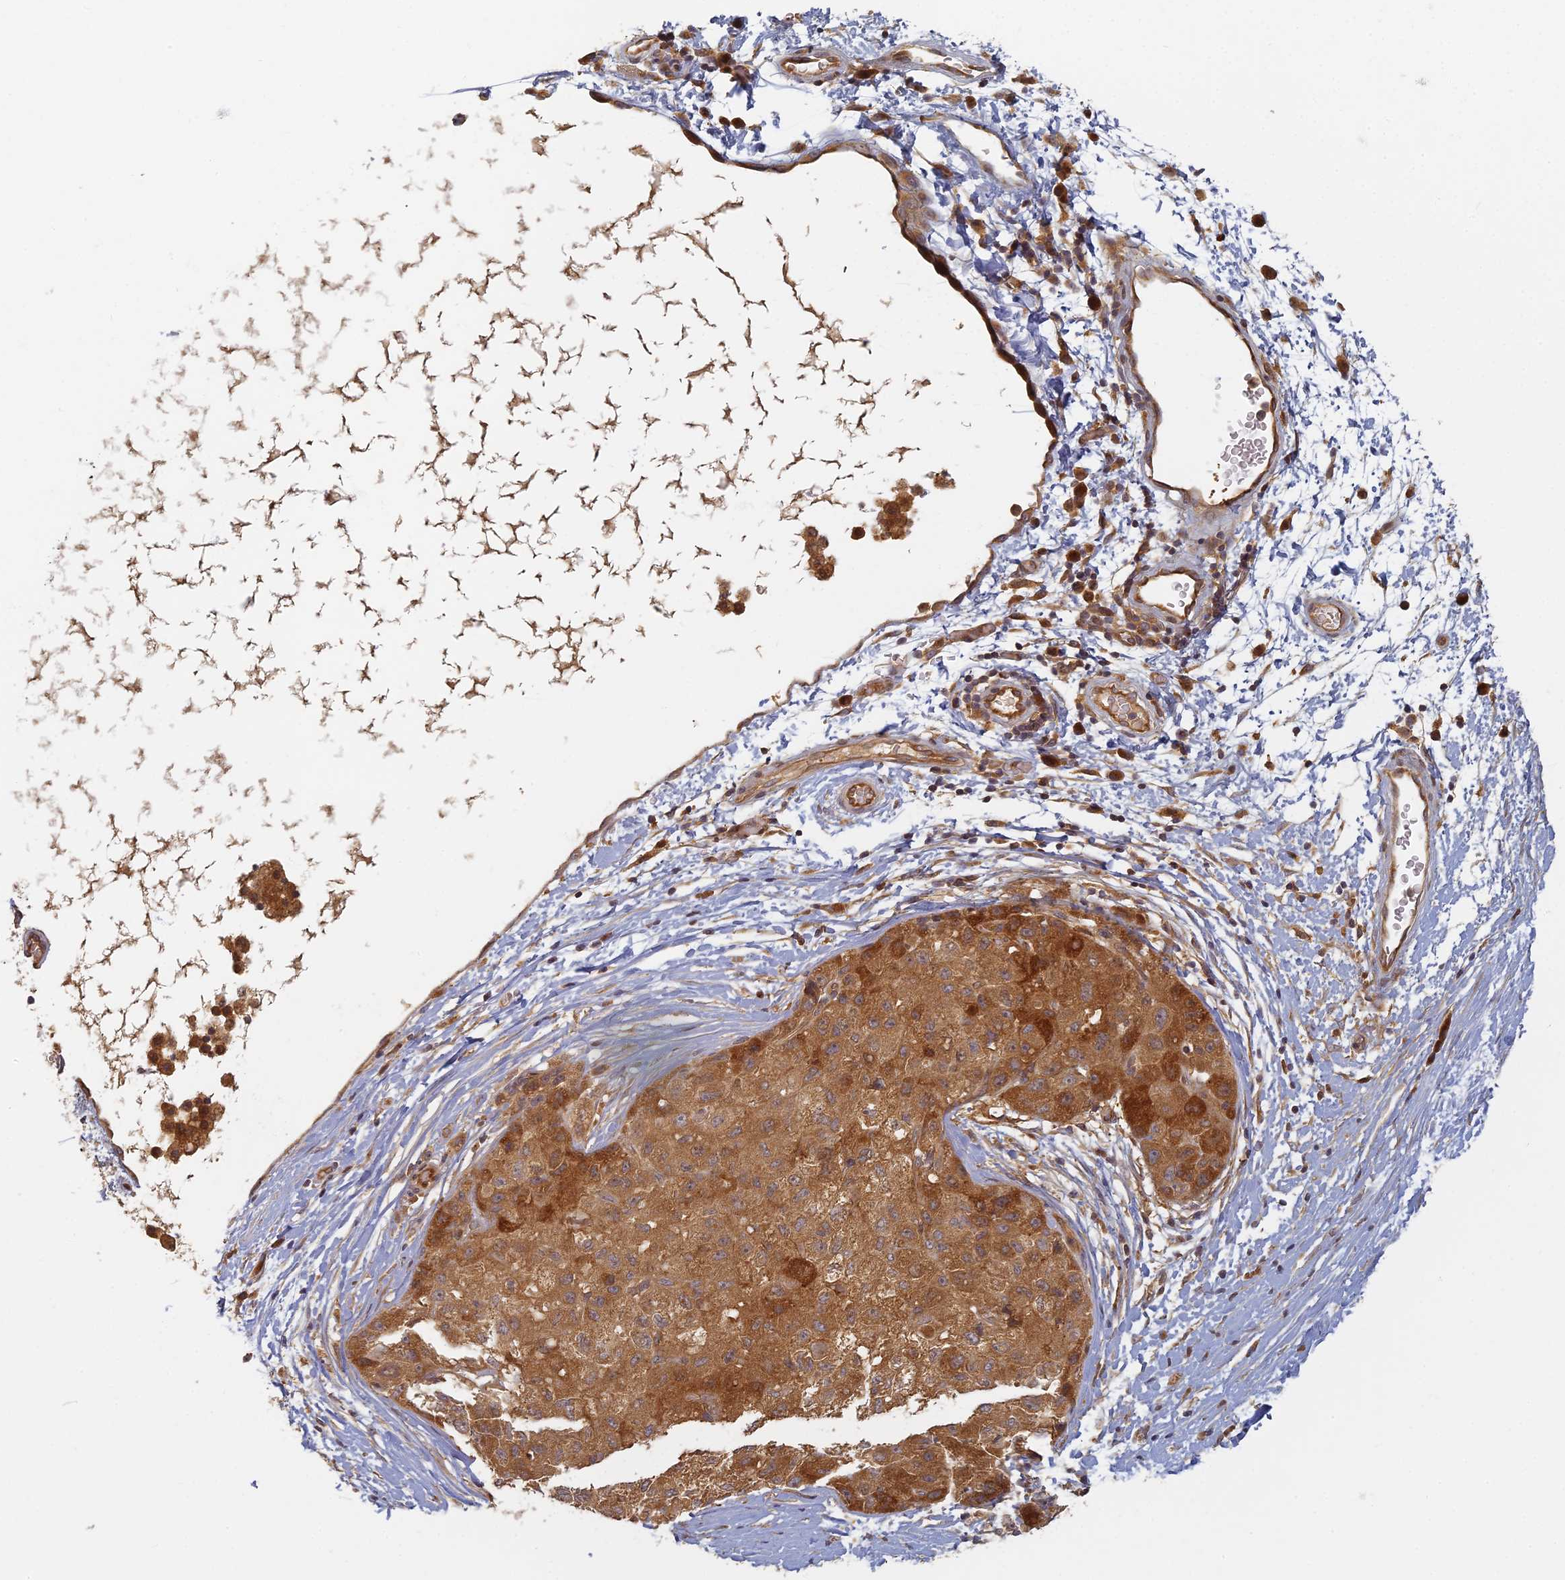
{"staining": {"intensity": "strong", "quantity": ">75%", "location": "cytoplasmic/membranous"}, "tissue": "liver cancer", "cell_type": "Tumor cells", "image_type": "cancer", "snomed": [{"axis": "morphology", "description": "Carcinoma, Hepatocellular, NOS"}, {"axis": "topography", "description": "Liver"}], "caption": "Immunohistochemistry (DAB) staining of human liver cancer (hepatocellular carcinoma) demonstrates strong cytoplasmic/membranous protein positivity in about >75% of tumor cells. The staining is performed using DAB brown chromogen to label protein expression. The nuclei are counter-stained blue using hematoxylin.", "gene": "INO80D", "patient": {"sex": "male", "age": 80}}